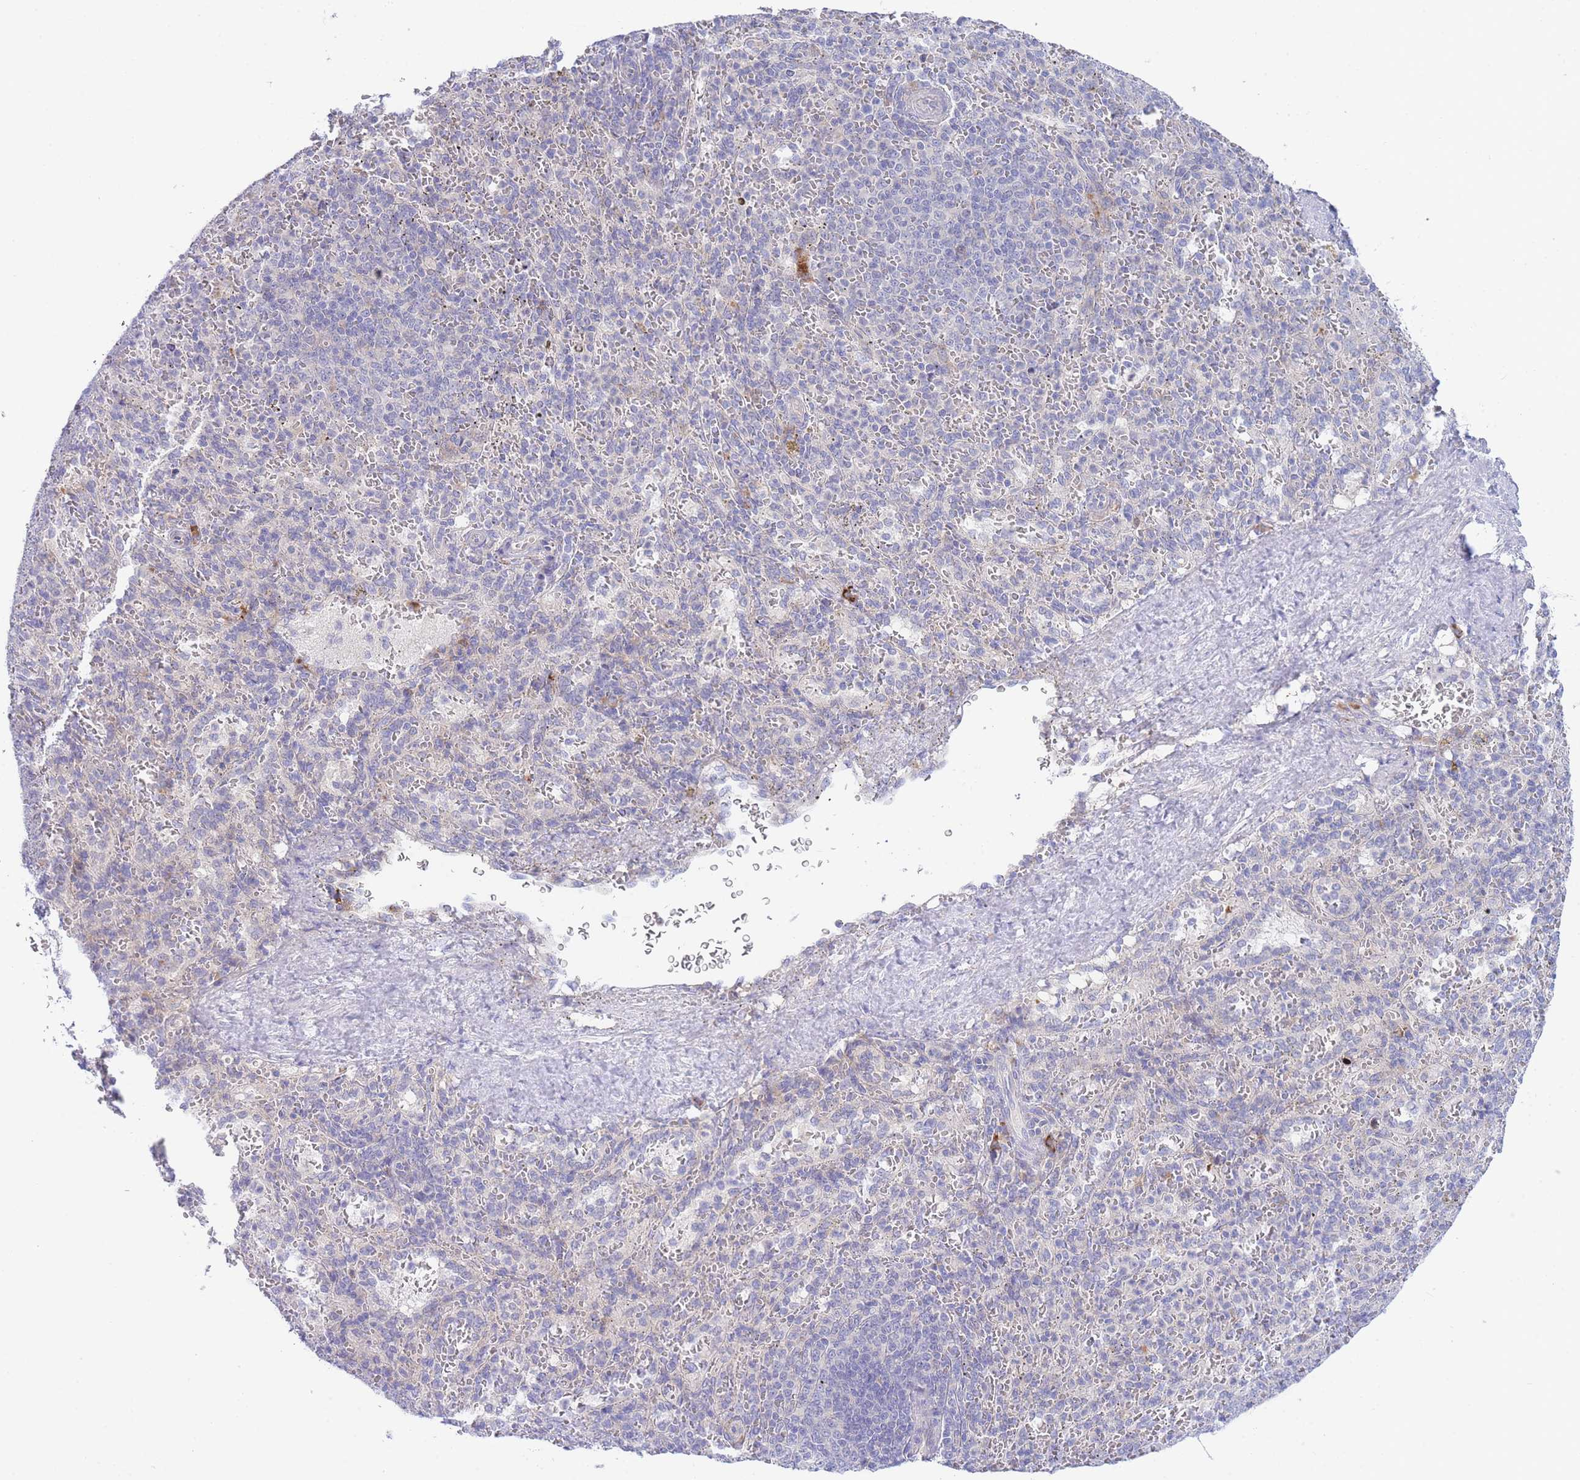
{"staining": {"intensity": "negative", "quantity": "none", "location": "none"}, "tissue": "spleen", "cell_type": "Cells in red pulp", "image_type": "normal", "snomed": [{"axis": "morphology", "description": "Normal tissue, NOS"}, {"axis": "topography", "description": "Spleen"}], "caption": "This is a photomicrograph of immunohistochemistry (IHC) staining of normal spleen, which shows no positivity in cells in red pulp. (DAB (3,3'-diaminobenzidine) immunohistochemistry with hematoxylin counter stain).", "gene": "ZNF510", "patient": {"sex": "female", "age": 21}}